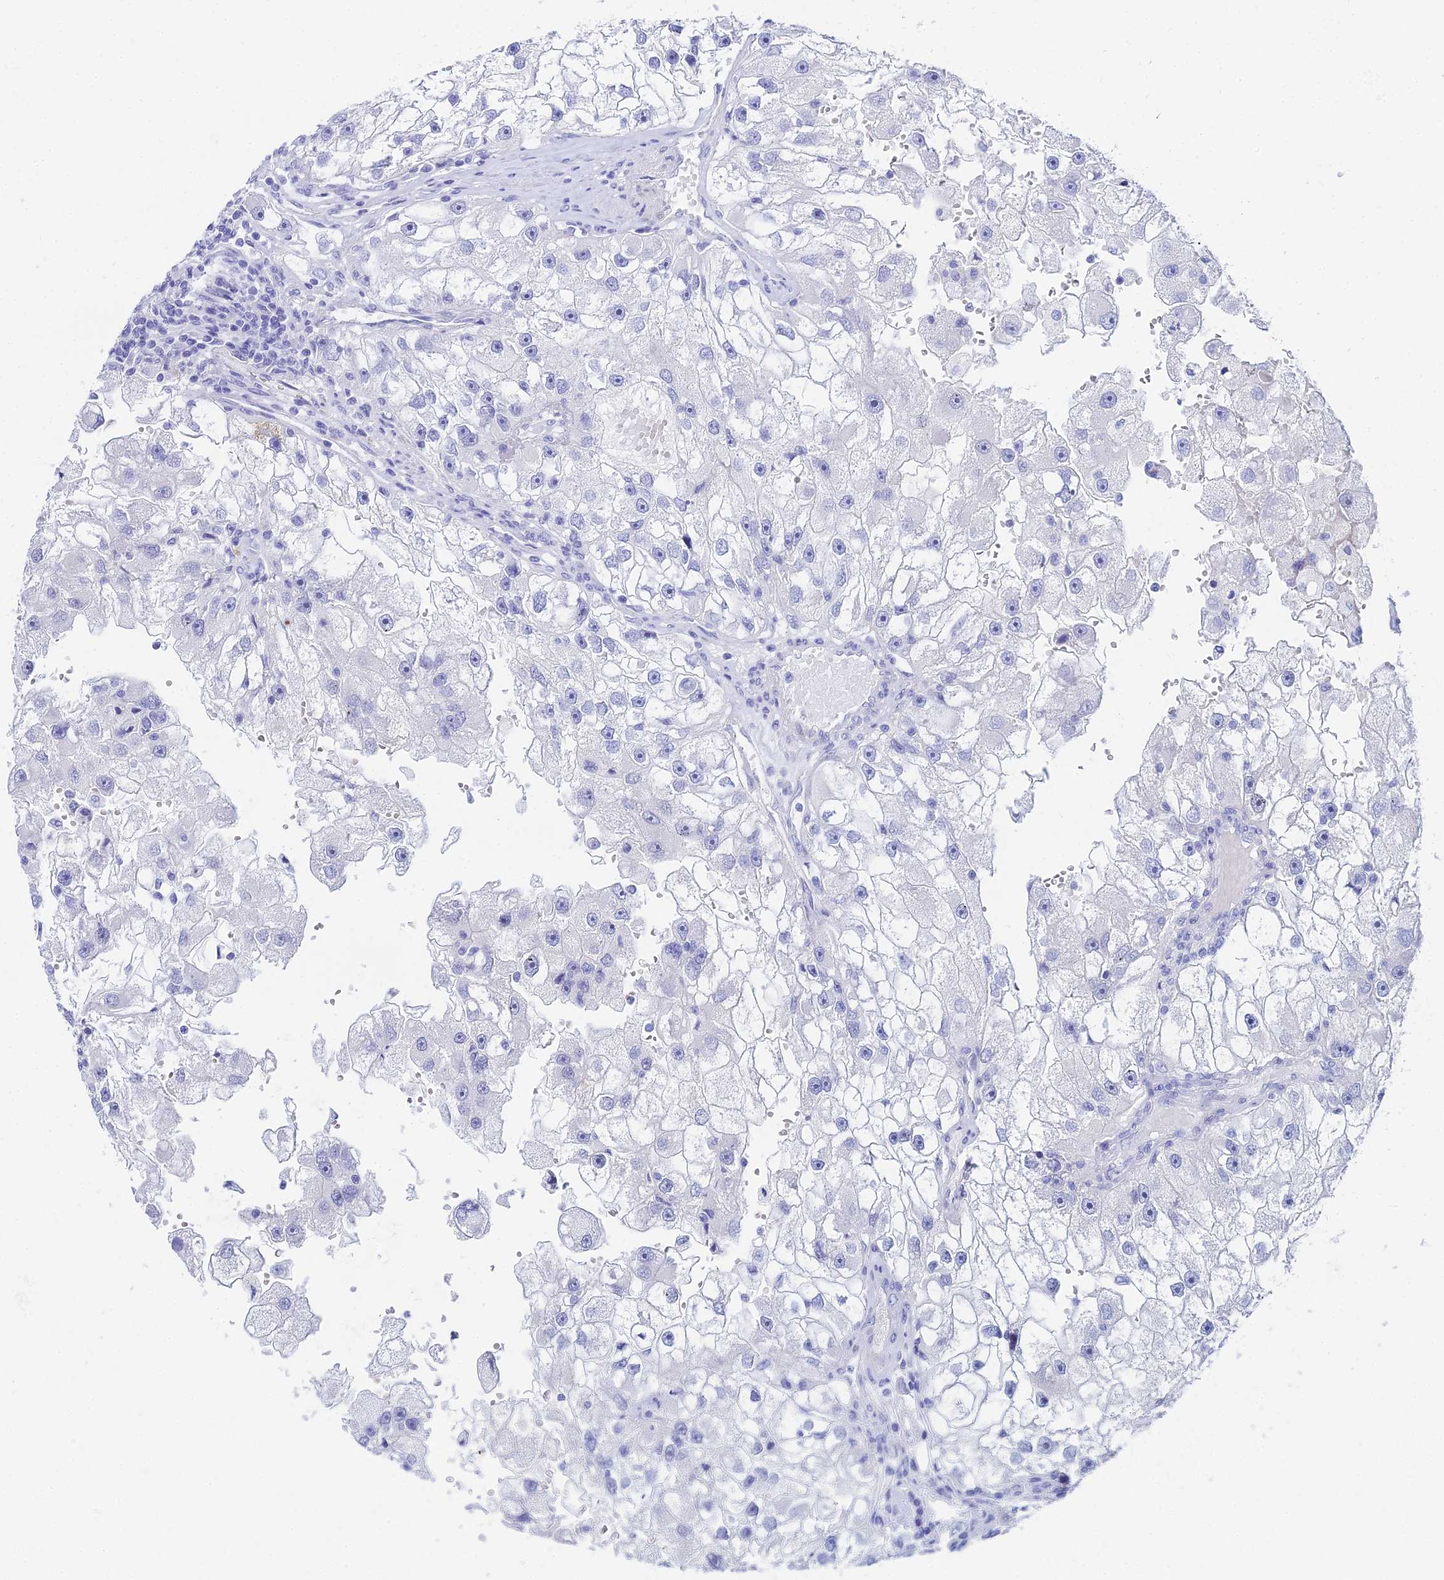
{"staining": {"intensity": "negative", "quantity": "none", "location": "none"}, "tissue": "renal cancer", "cell_type": "Tumor cells", "image_type": "cancer", "snomed": [{"axis": "morphology", "description": "Adenocarcinoma, NOS"}, {"axis": "topography", "description": "Kidney"}], "caption": "Image shows no significant protein positivity in tumor cells of adenocarcinoma (renal).", "gene": "HSPA1L", "patient": {"sex": "male", "age": 63}}